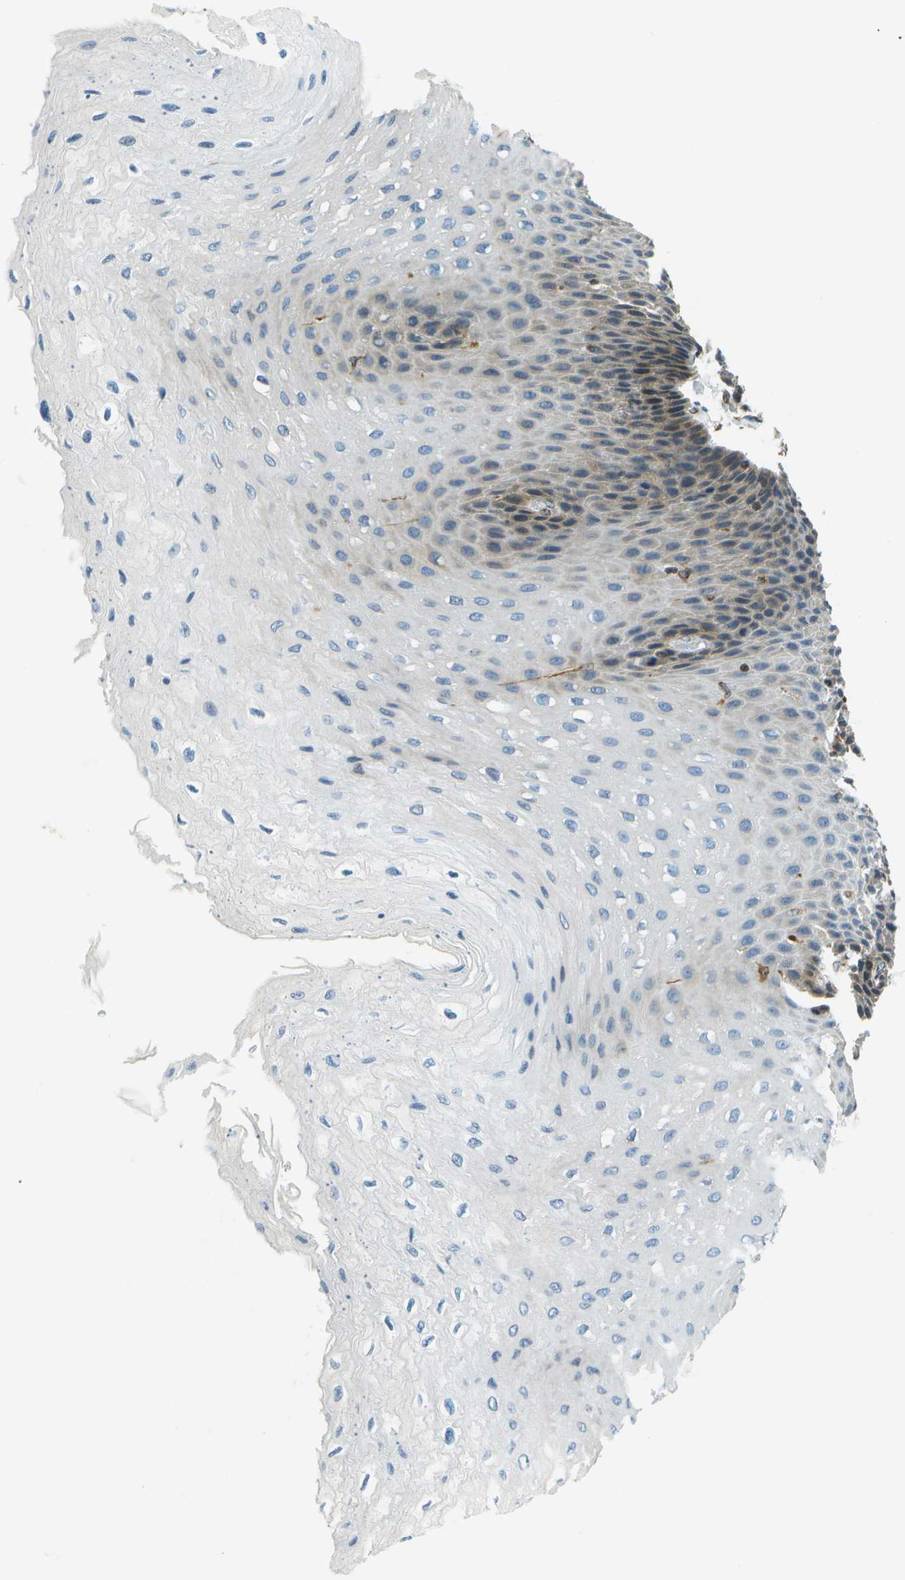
{"staining": {"intensity": "weak", "quantity": "<25%", "location": "cytoplasmic/membranous"}, "tissue": "esophagus", "cell_type": "Squamous epithelial cells", "image_type": "normal", "snomed": [{"axis": "morphology", "description": "Normal tissue, NOS"}, {"axis": "topography", "description": "Esophagus"}], "caption": "This is a photomicrograph of immunohistochemistry staining of unremarkable esophagus, which shows no staining in squamous epithelial cells.", "gene": "ESYT1", "patient": {"sex": "female", "age": 72}}